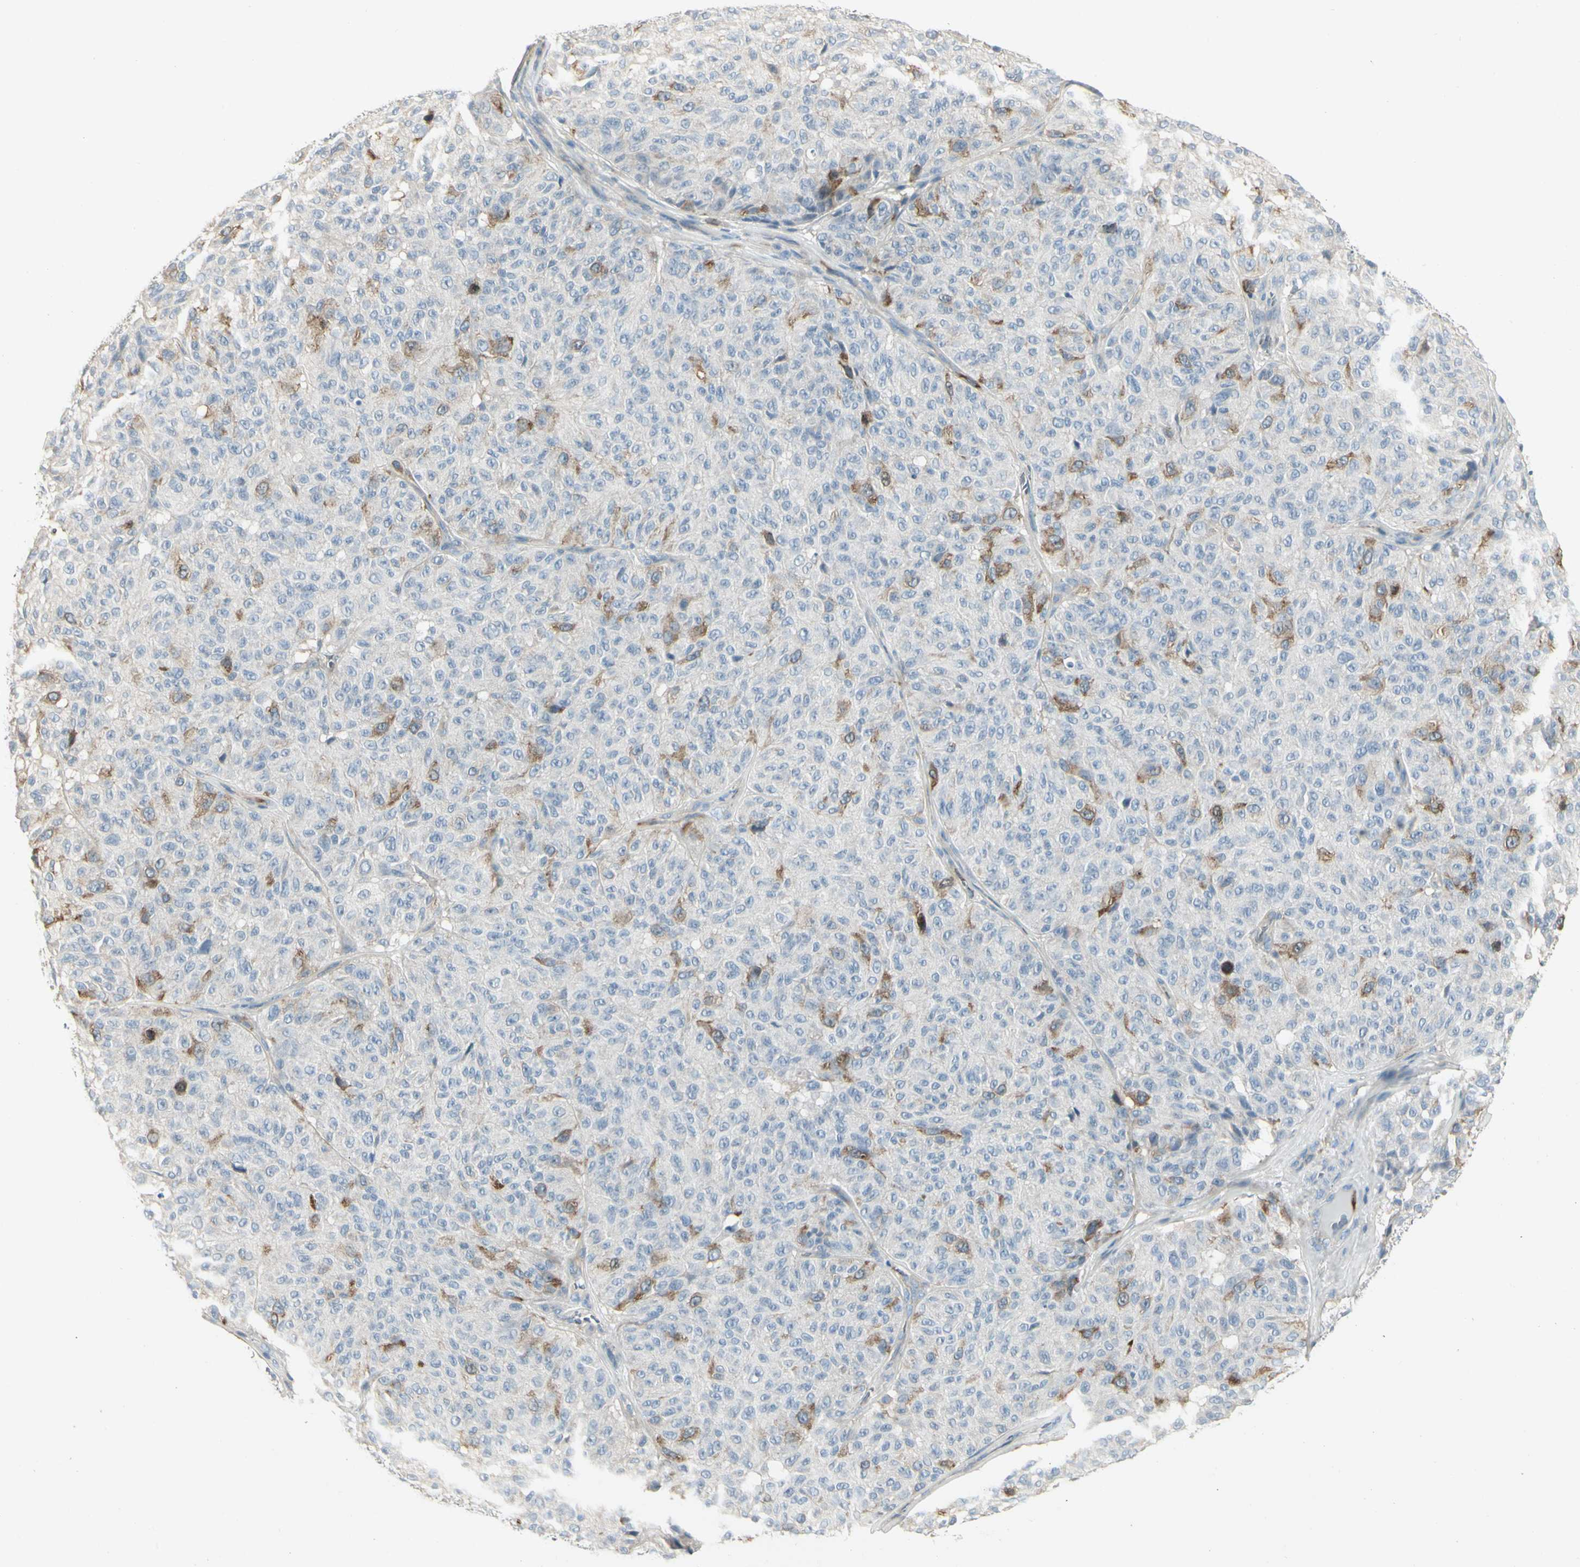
{"staining": {"intensity": "moderate", "quantity": "<25%", "location": "cytoplasmic/membranous"}, "tissue": "melanoma", "cell_type": "Tumor cells", "image_type": "cancer", "snomed": [{"axis": "morphology", "description": "Malignant melanoma, NOS"}, {"axis": "topography", "description": "Skin"}], "caption": "Immunohistochemical staining of human melanoma displays low levels of moderate cytoplasmic/membranous protein positivity in approximately <25% of tumor cells. The staining was performed using DAB to visualize the protein expression in brown, while the nuclei were stained in blue with hematoxylin (Magnification: 20x).", "gene": "CCNB2", "patient": {"sex": "female", "age": 46}}